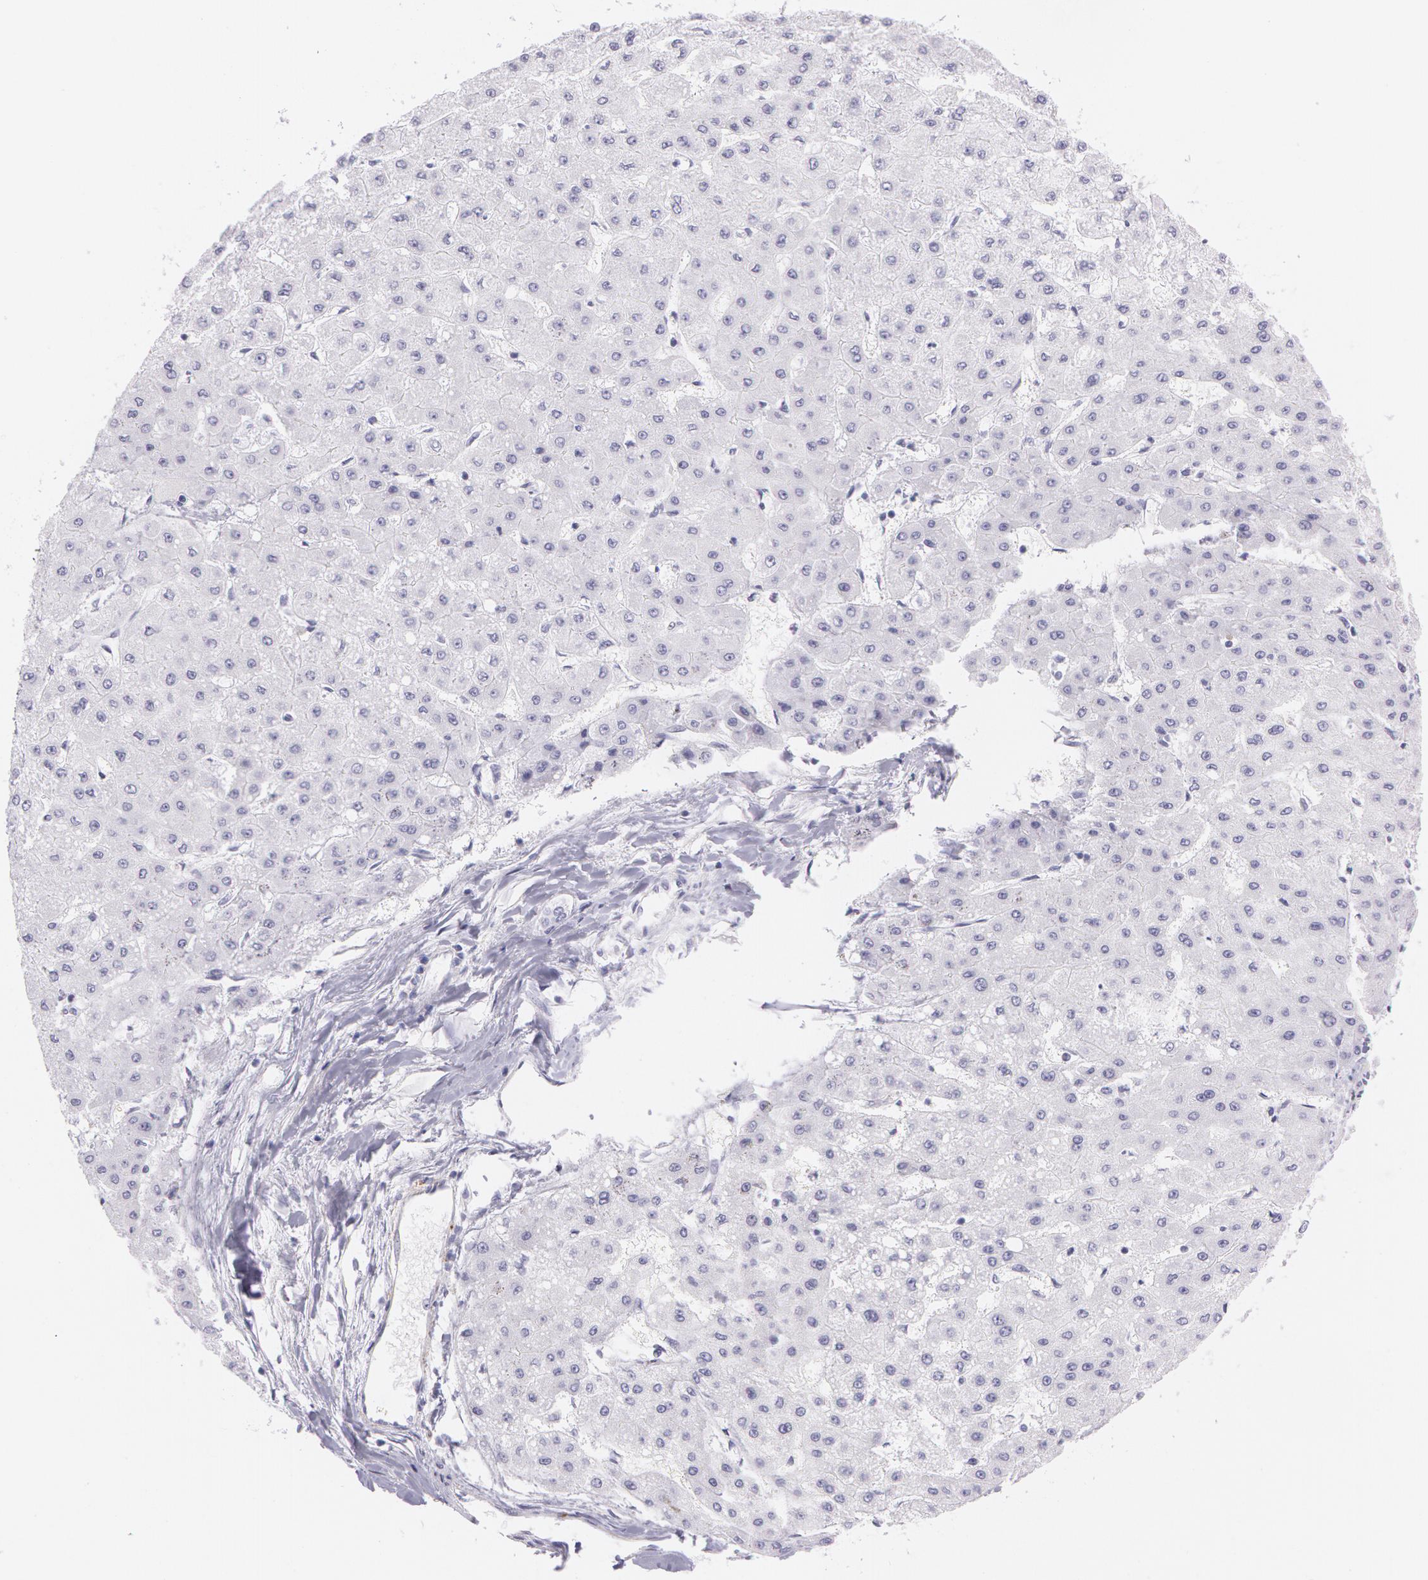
{"staining": {"intensity": "negative", "quantity": "none", "location": "none"}, "tissue": "liver cancer", "cell_type": "Tumor cells", "image_type": "cancer", "snomed": [{"axis": "morphology", "description": "Carcinoma, Hepatocellular, NOS"}, {"axis": "topography", "description": "Liver"}], "caption": "Hepatocellular carcinoma (liver) was stained to show a protein in brown. There is no significant positivity in tumor cells. (DAB (3,3'-diaminobenzidine) immunohistochemistry visualized using brightfield microscopy, high magnification).", "gene": "SNCG", "patient": {"sex": "female", "age": 52}}